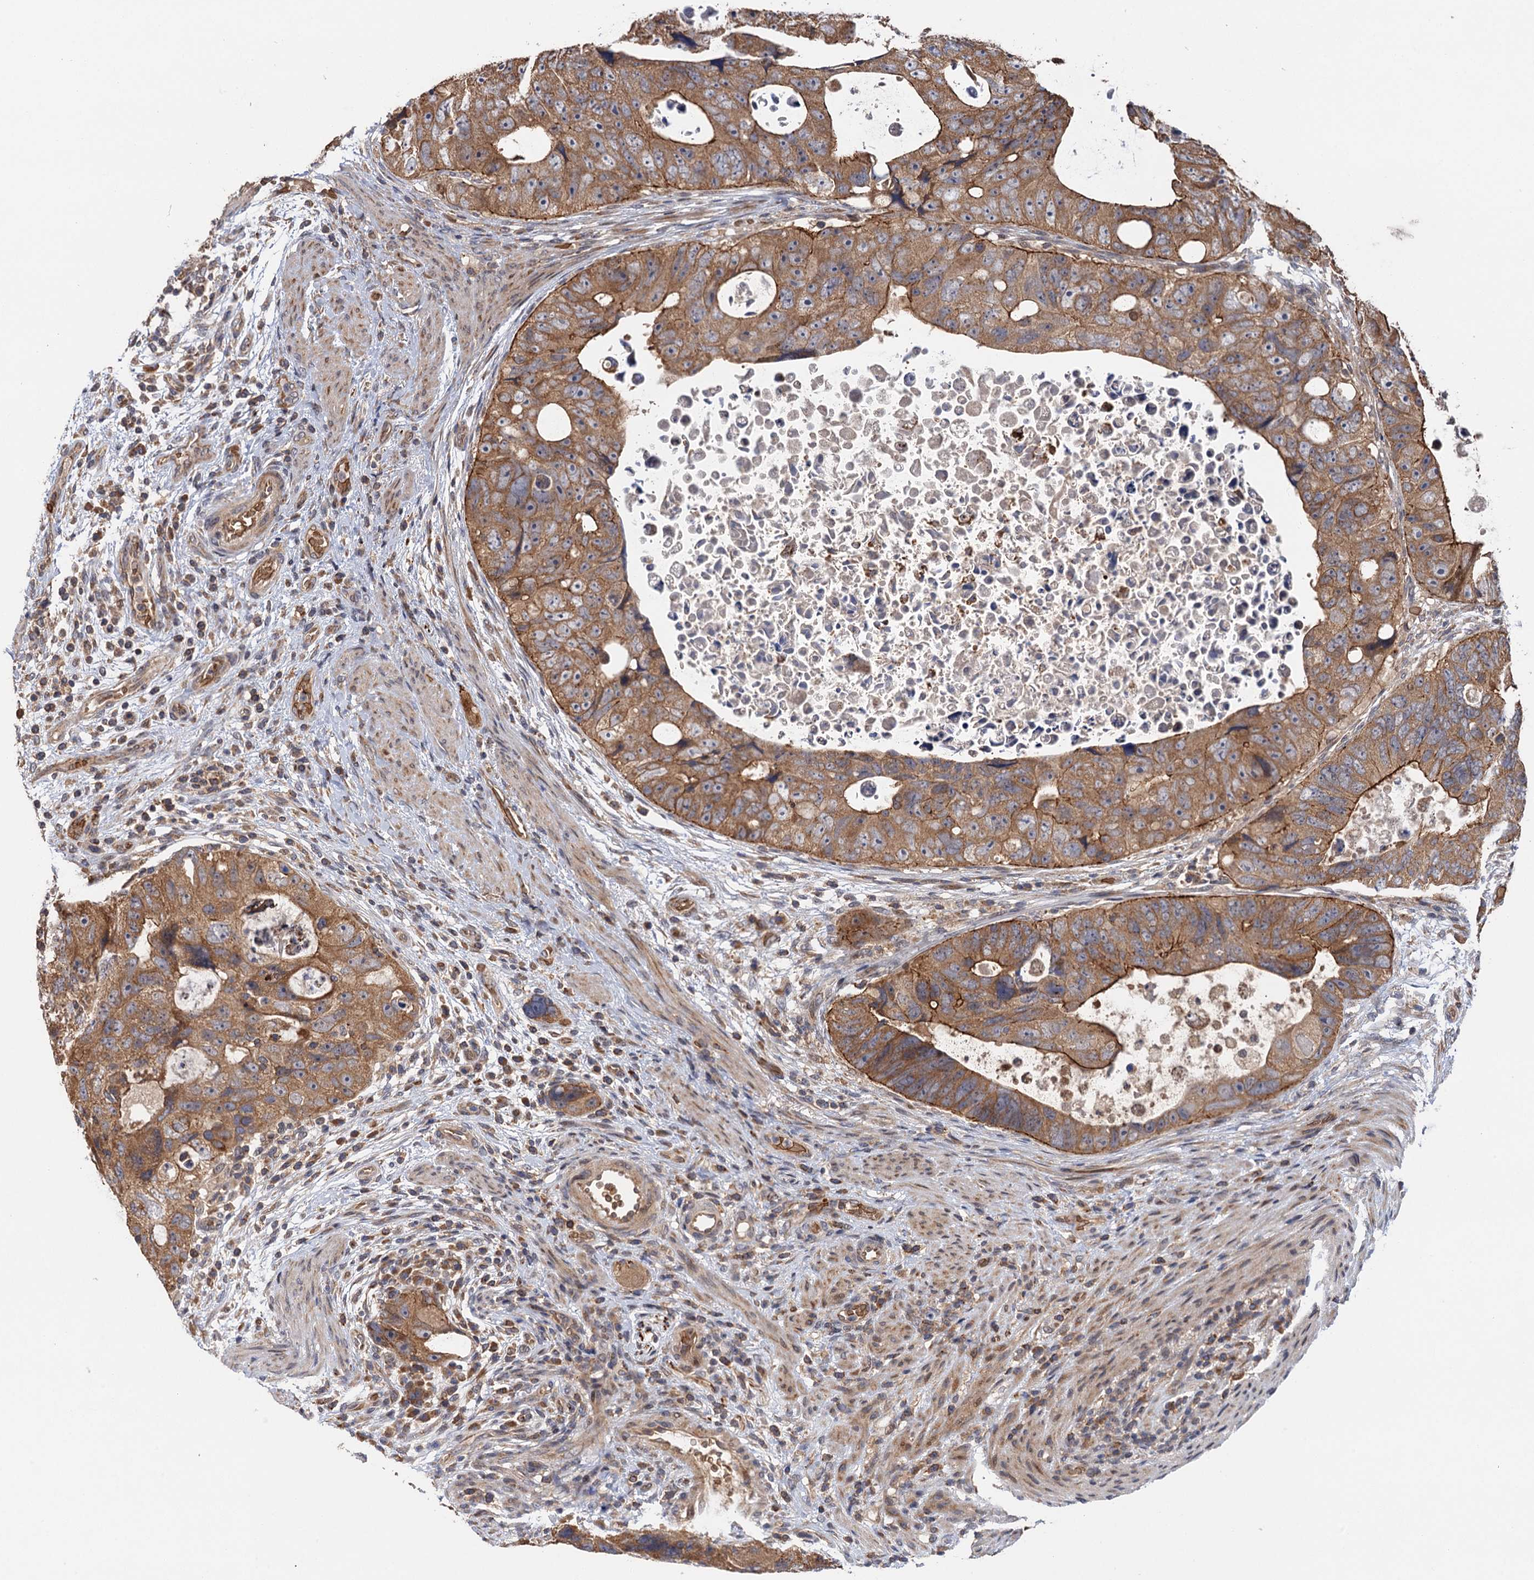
{"staining": {"intensity": "moderate", "quantity": ">75%", "location": "cytoplasmic/membranous"}, "tissue": "colorectal cancer", "cell_type": "Tumor cells", "image_type": "cancer", "snomed": [{"axis": "morphology", "description": "Adenocarcinoma, NOS"}, {"axis": "topography", "description": "Rectum"}], "caption": "Immunohistochemistry (IHC) of human colorectal cancer (adenocarcinoma) displays medium levels of moderate cytoplasmic/membranous positivity in about >75% of tumor cells. (Brightfield microscopy of DAB IHC at high magnification).", "gene": "SNX32", "patient": {"sex": "male", "age": 59}}